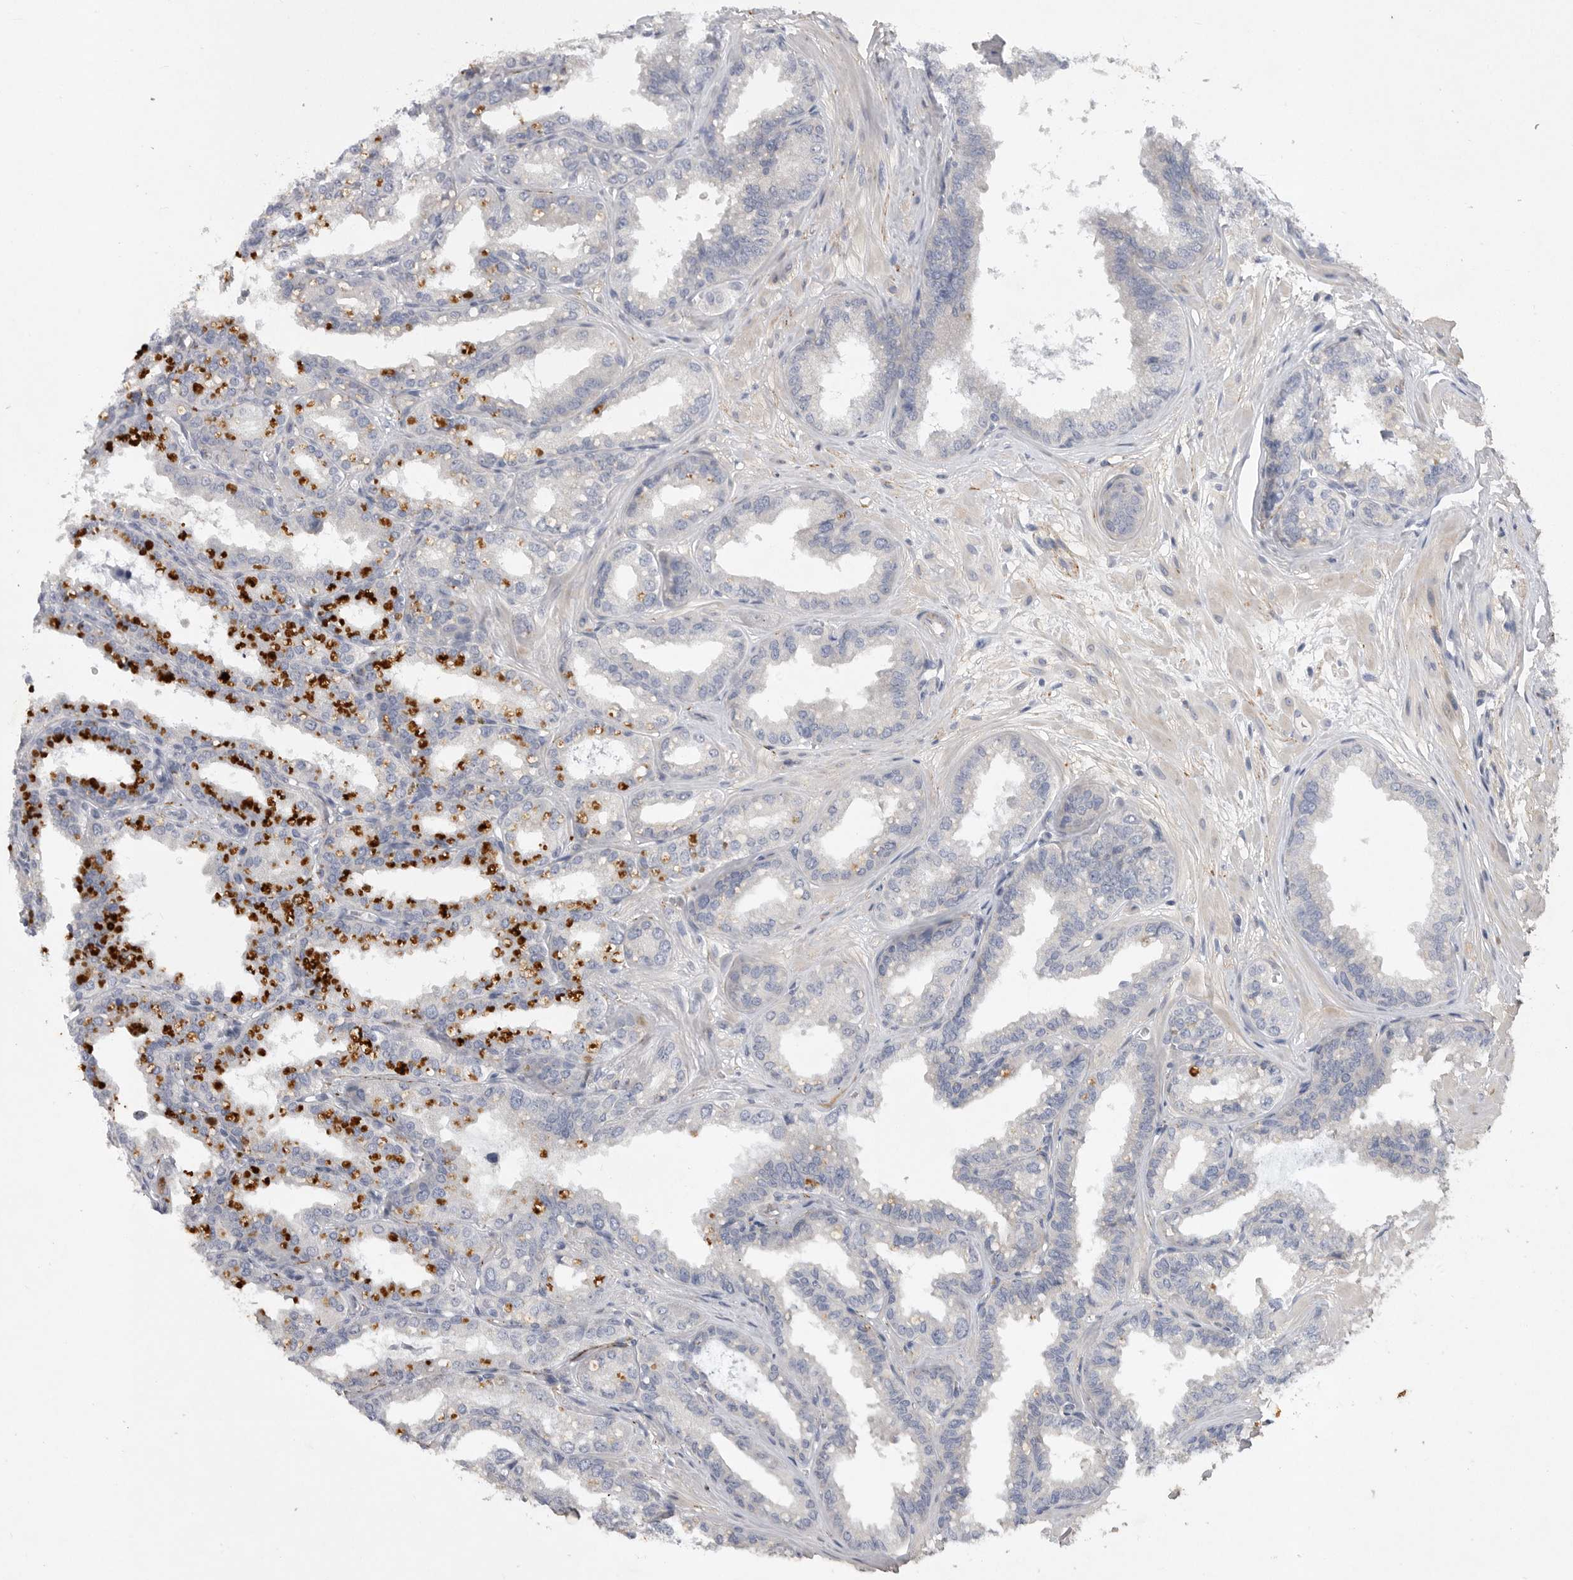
{"staining": {"intensity": "negative", "quantity": "none", "location": "none"}, "tissue": "seminal vesicle", "cell_type": "Glandular cells", "image_type": "normal", "snomed": [{"axis": "morphology", "description": "Normal tissue, NOS"}, {"axis": "topography", "description": "Prostate"}, {"axis": "topography", "description": "Seminal veicle"}], "caption": "Immunohistochemistry image of benign human seminal vesicle stained for a protein (brown), which shows no expression in glandular cells.", "gene": "EDEM3", "patient": {"sex": "male", "age": 51}}